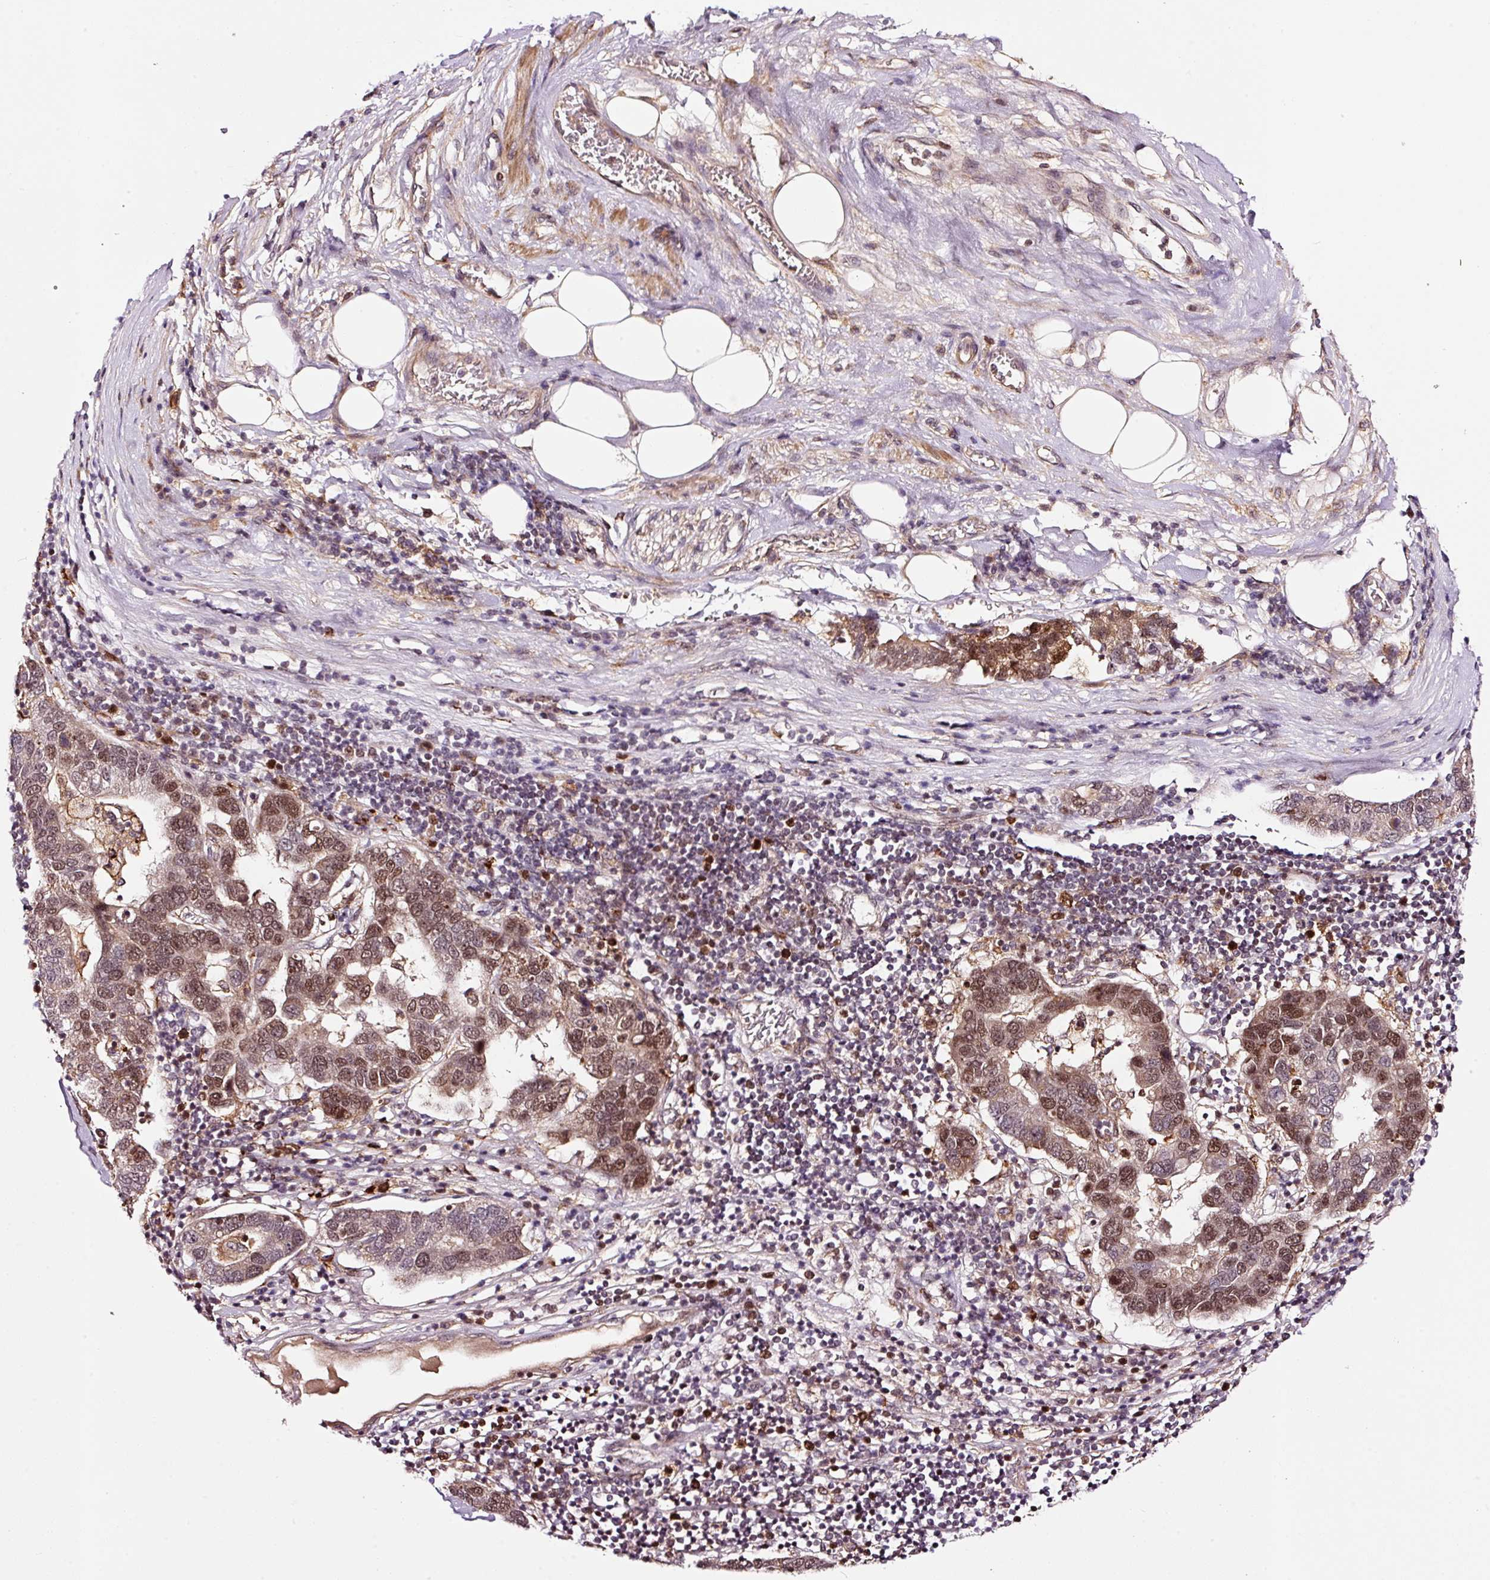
{"staining": {"intensity": "moderate", "quantity": "25%-75%", "location": "nuclear"}, "tissue": "pancreatic cancer", "cell_type": "Tumor cells", "image_type": "cancer", "snomed": [{"axis": "morphology", "description": "Adenocarcinoma, NOS"}, {"axis": "topography", "description": "Pancreas"}], "caption": "IHC image of neoplastic tissue: pancreatic cancer stained using immunohistochemistry (IHC) demonstrates medium levels of moderate protein expression localized specifically in the nuclear of tumor cells, appearing as a nuclear brown color.", "gene": "RFC4", "patient": {"sex": "female", "age": 61}}